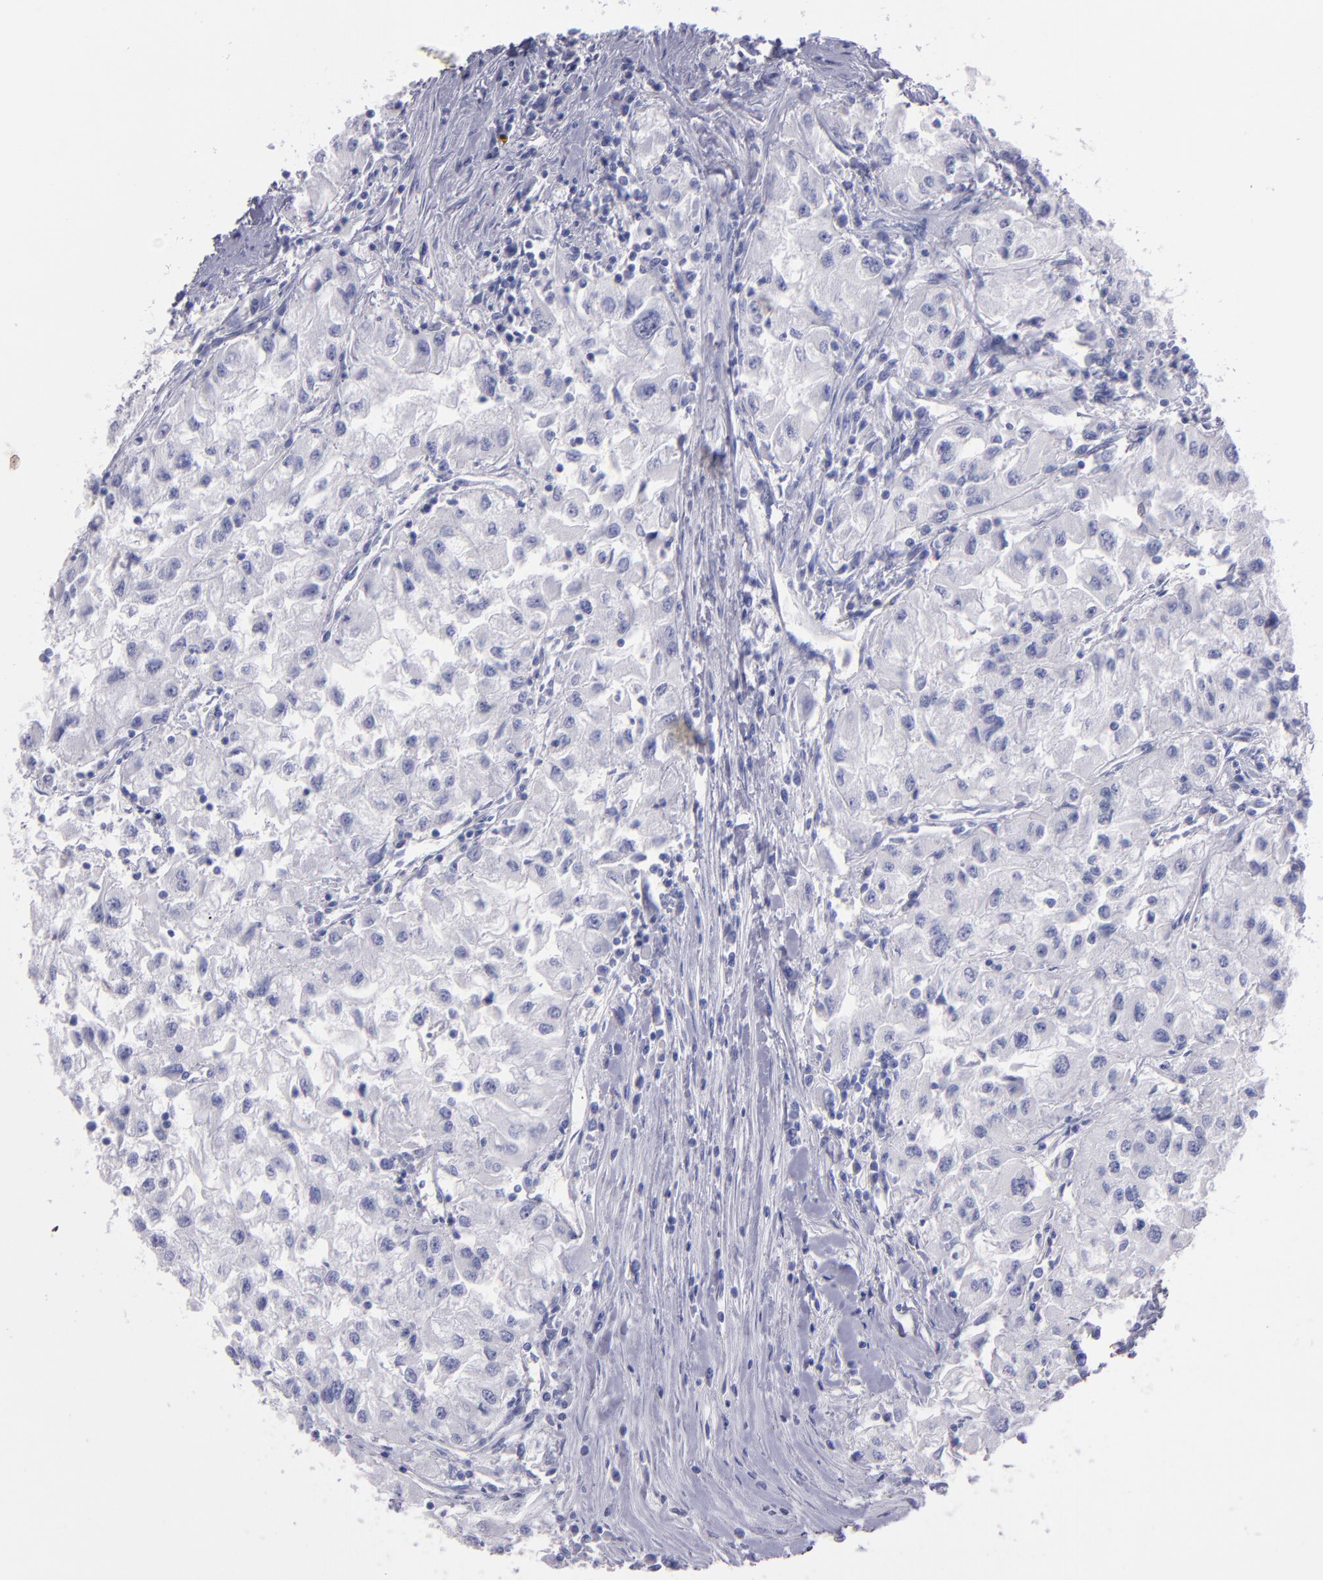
{"staining": {"intensity": "negative", "quantity": "none", "location": "none"}, "tissue": "renal cancer", "cell_type": "Tumor cells", "image_type": "cancer", "snomed": [{"axis": "morphology", "description": "Adenocarcinoma, NOS"}, {"axis": "topography", "description": "Kidney"}], "caption": "Immunohistochemical staining of renal cancer displays no significant positivity in tumor cells.", "gene": "TG", "patient": {"sex": "male", "age": 59}}